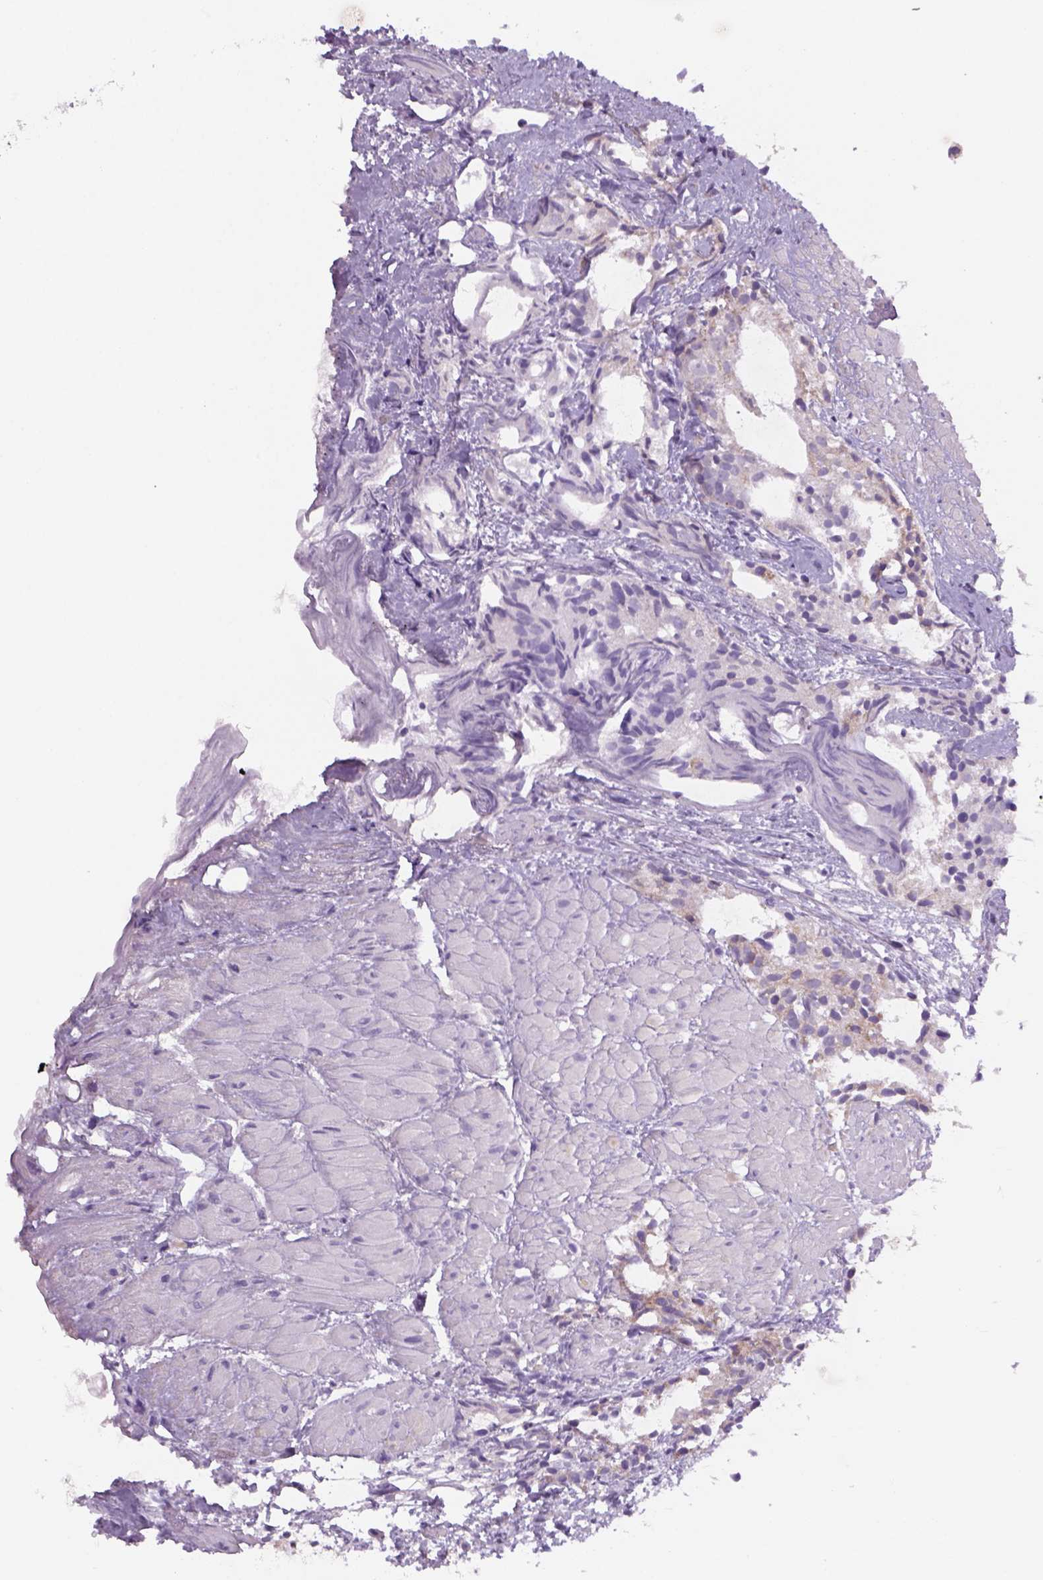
{"staining": {"intensity": "negative", "quantity": "none", "location": "none"}, "tissue": "prostate cancer", "cell_type": "Tumor cells", "image_type": "cancer", "snomed": [{"axis": "morphology", "description": "Adenocarcinoma, High grade"}, {"axis": "topography", "description": "Prostate"}], "caption": "There is no significant positivity in tumor cells of prostate cancer.", "gene": "ADGRV1", "patient": {"sex": "male", "age": 79}}